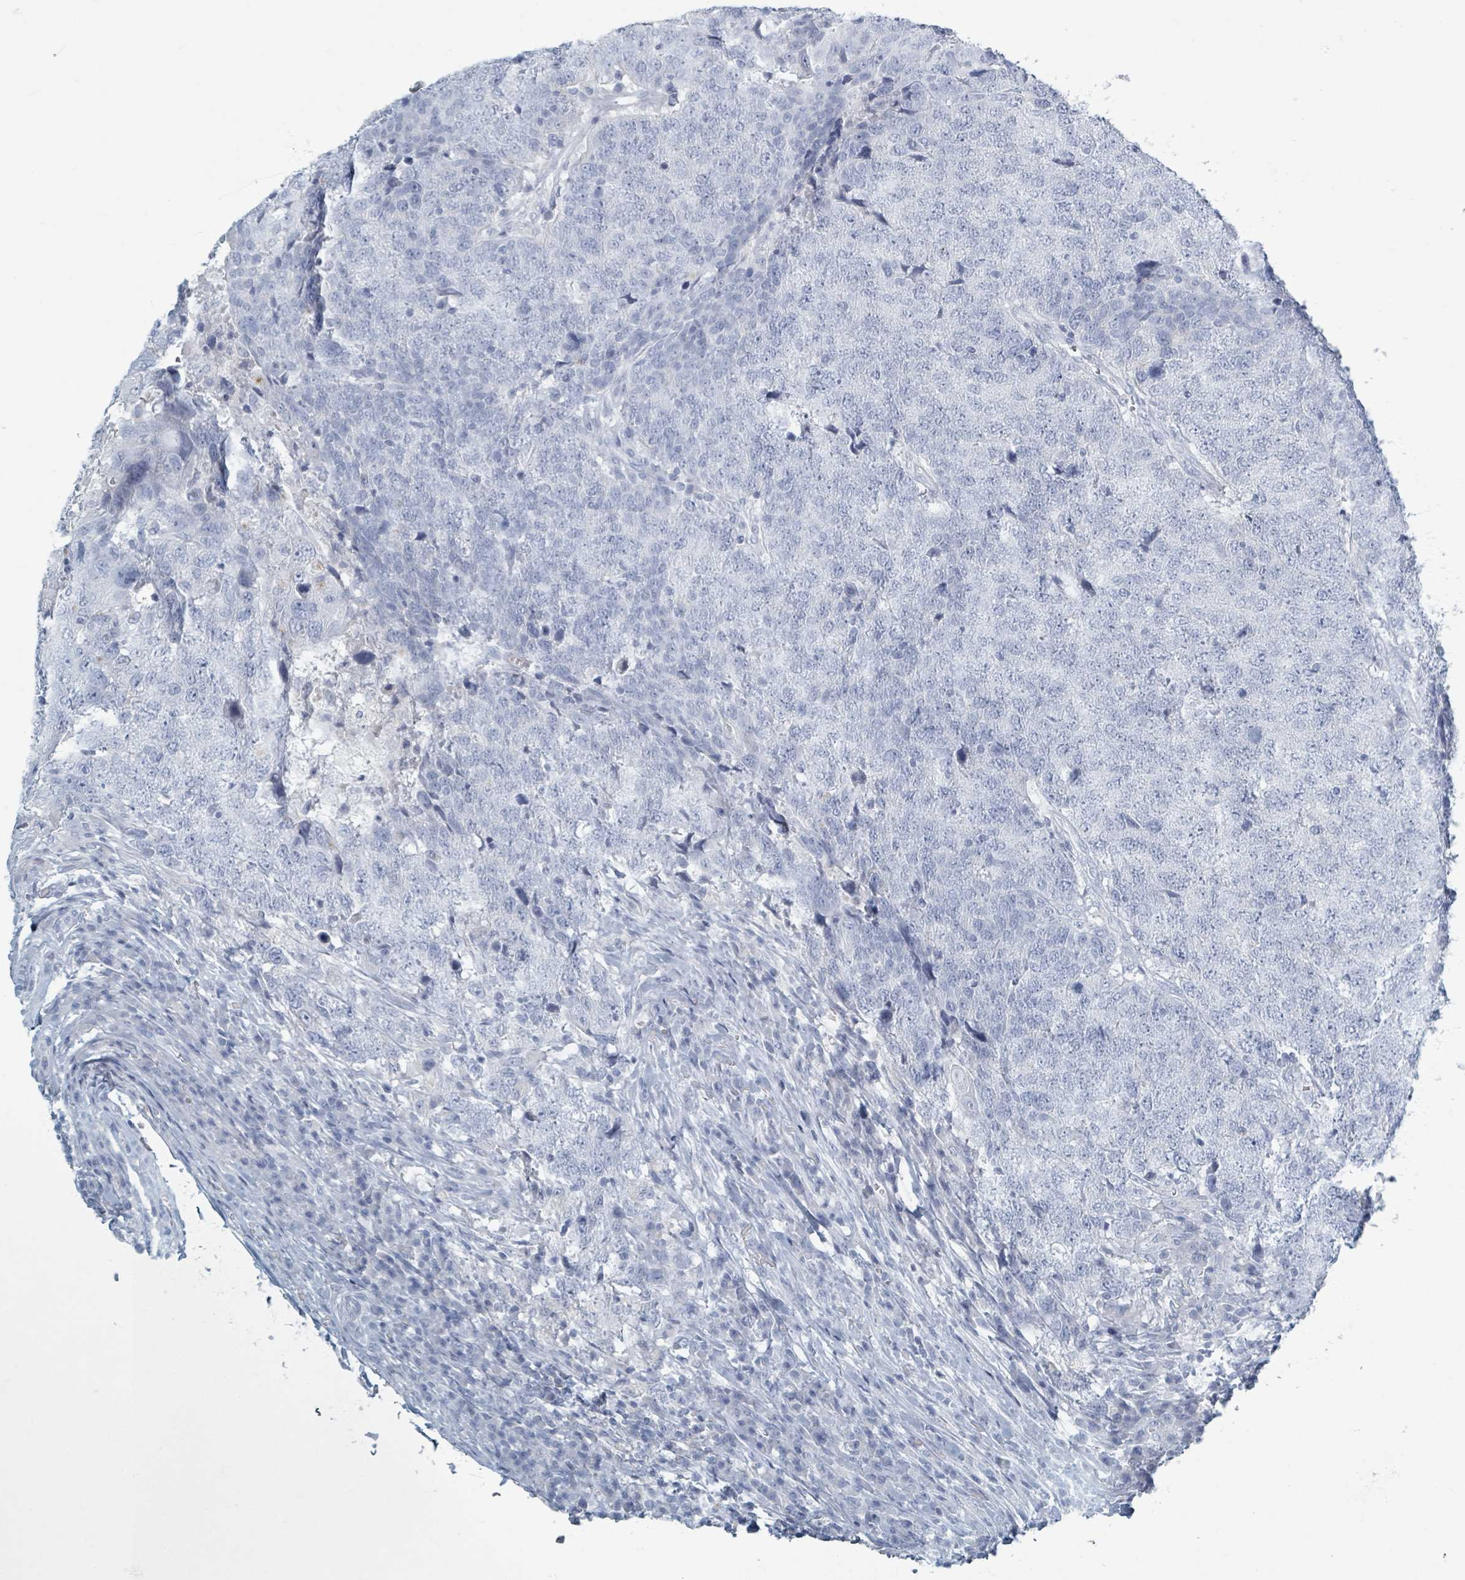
{"staining": {"intensity": "negative", "quantity": "none", "location": "none"}, "tissue": "head and neck cancer", "cell_type": "Tumor cells", "image_type": "cancer", "snomed": [{"axis": "morphology", "description": "Normal tissue, NOS"}, {"axis": "morphology", "description": "Squamous cell carcinoma, NOS"}, {"axis": "topography", "description": "Skeletal muscle"}, {"axis": "topography", "description": "Vascular tissue"}, {"axis": "topography", "description": "Peripheral nerve tissue"}, {"axis": "topography", "description": "Head-Neck"}], "caption": "An IHC image of squamous cell carcinoma (head and neck) is shown. There is no staining in tumor cells of squamous cell carcinoma (head and neck).", "gene": "HEATR5A", "patient": {"sex": "male", "age": 66}}